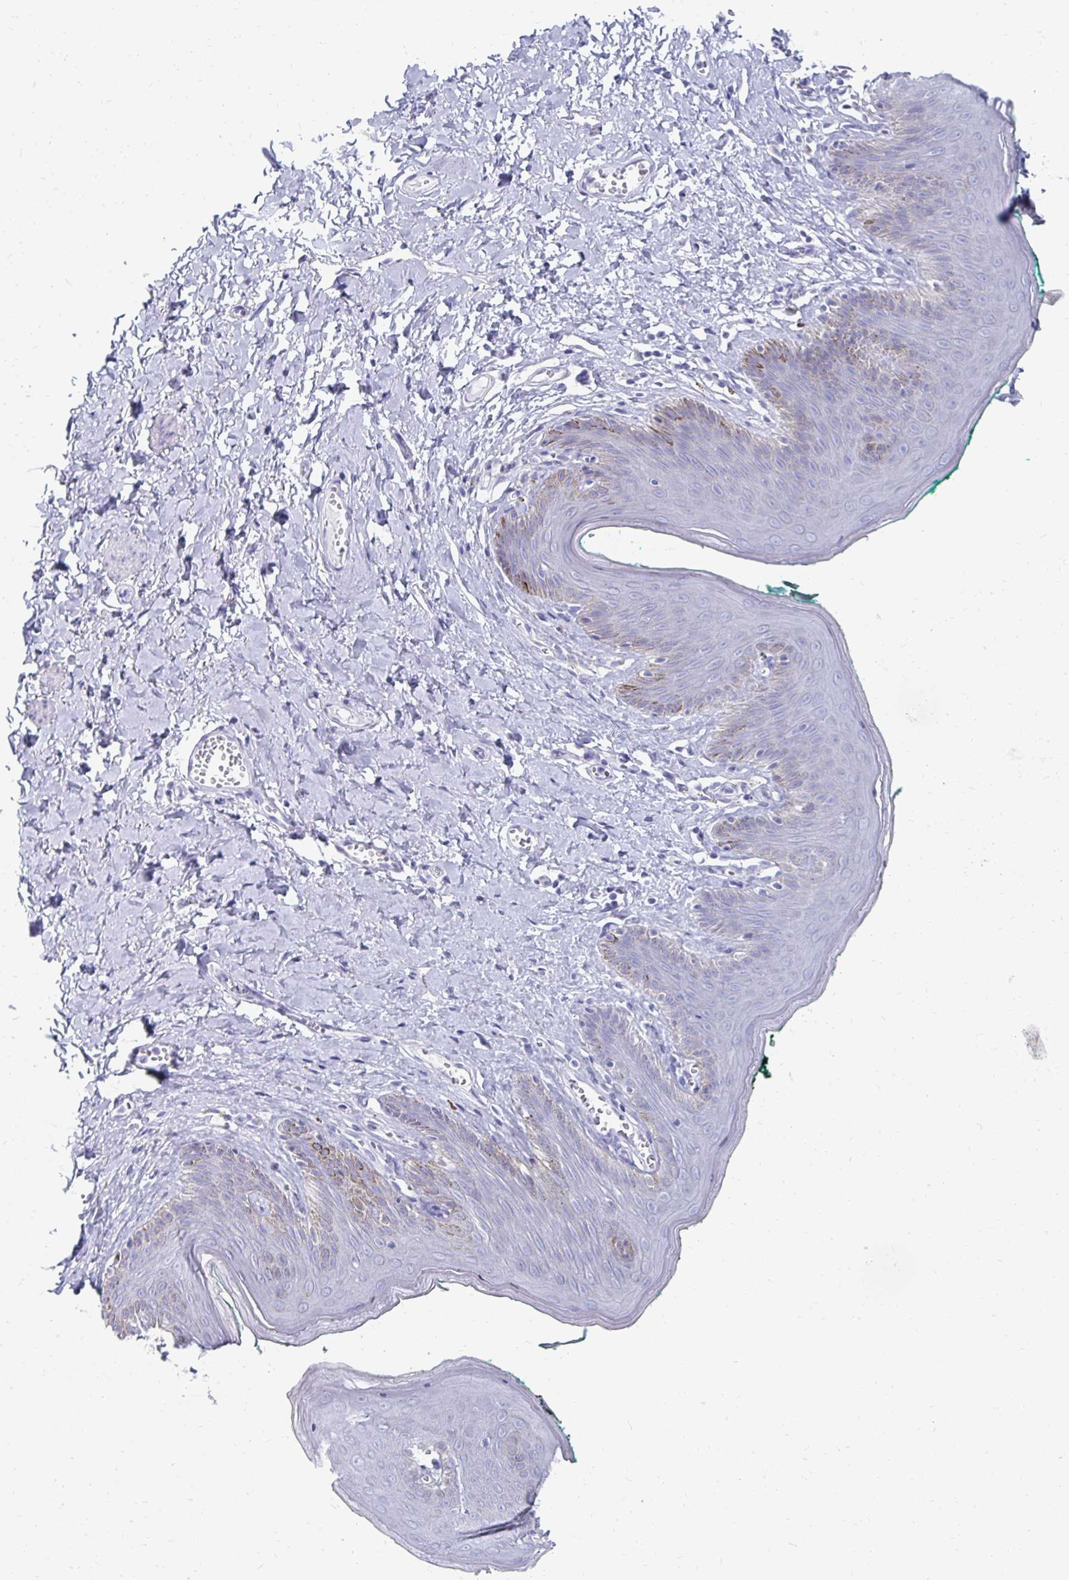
{"staining": {"intensity": "negative", "quantity": "none", "location": "none"}, "tissue": "skin", "cell_type": "Epidermal cells", "image_type": "normal", "snomed": [{"axis": "morphology", "description": "Normal tissue, NOS"}, {"axis": "topography", "description": "Vulva"}, {"axis": "topography", "description": "Peripheral nerve tissue"}], "caption": "Epidermal cells show no significant protein positivity in benign skin. The staining is performed using DAB (3,3'-diaminobenzidine) brown chromogen with nuclei counter-stained in using hematoxylin.", "gene": "SYCP3", "patient": {"sex": "female", "age": 66}}